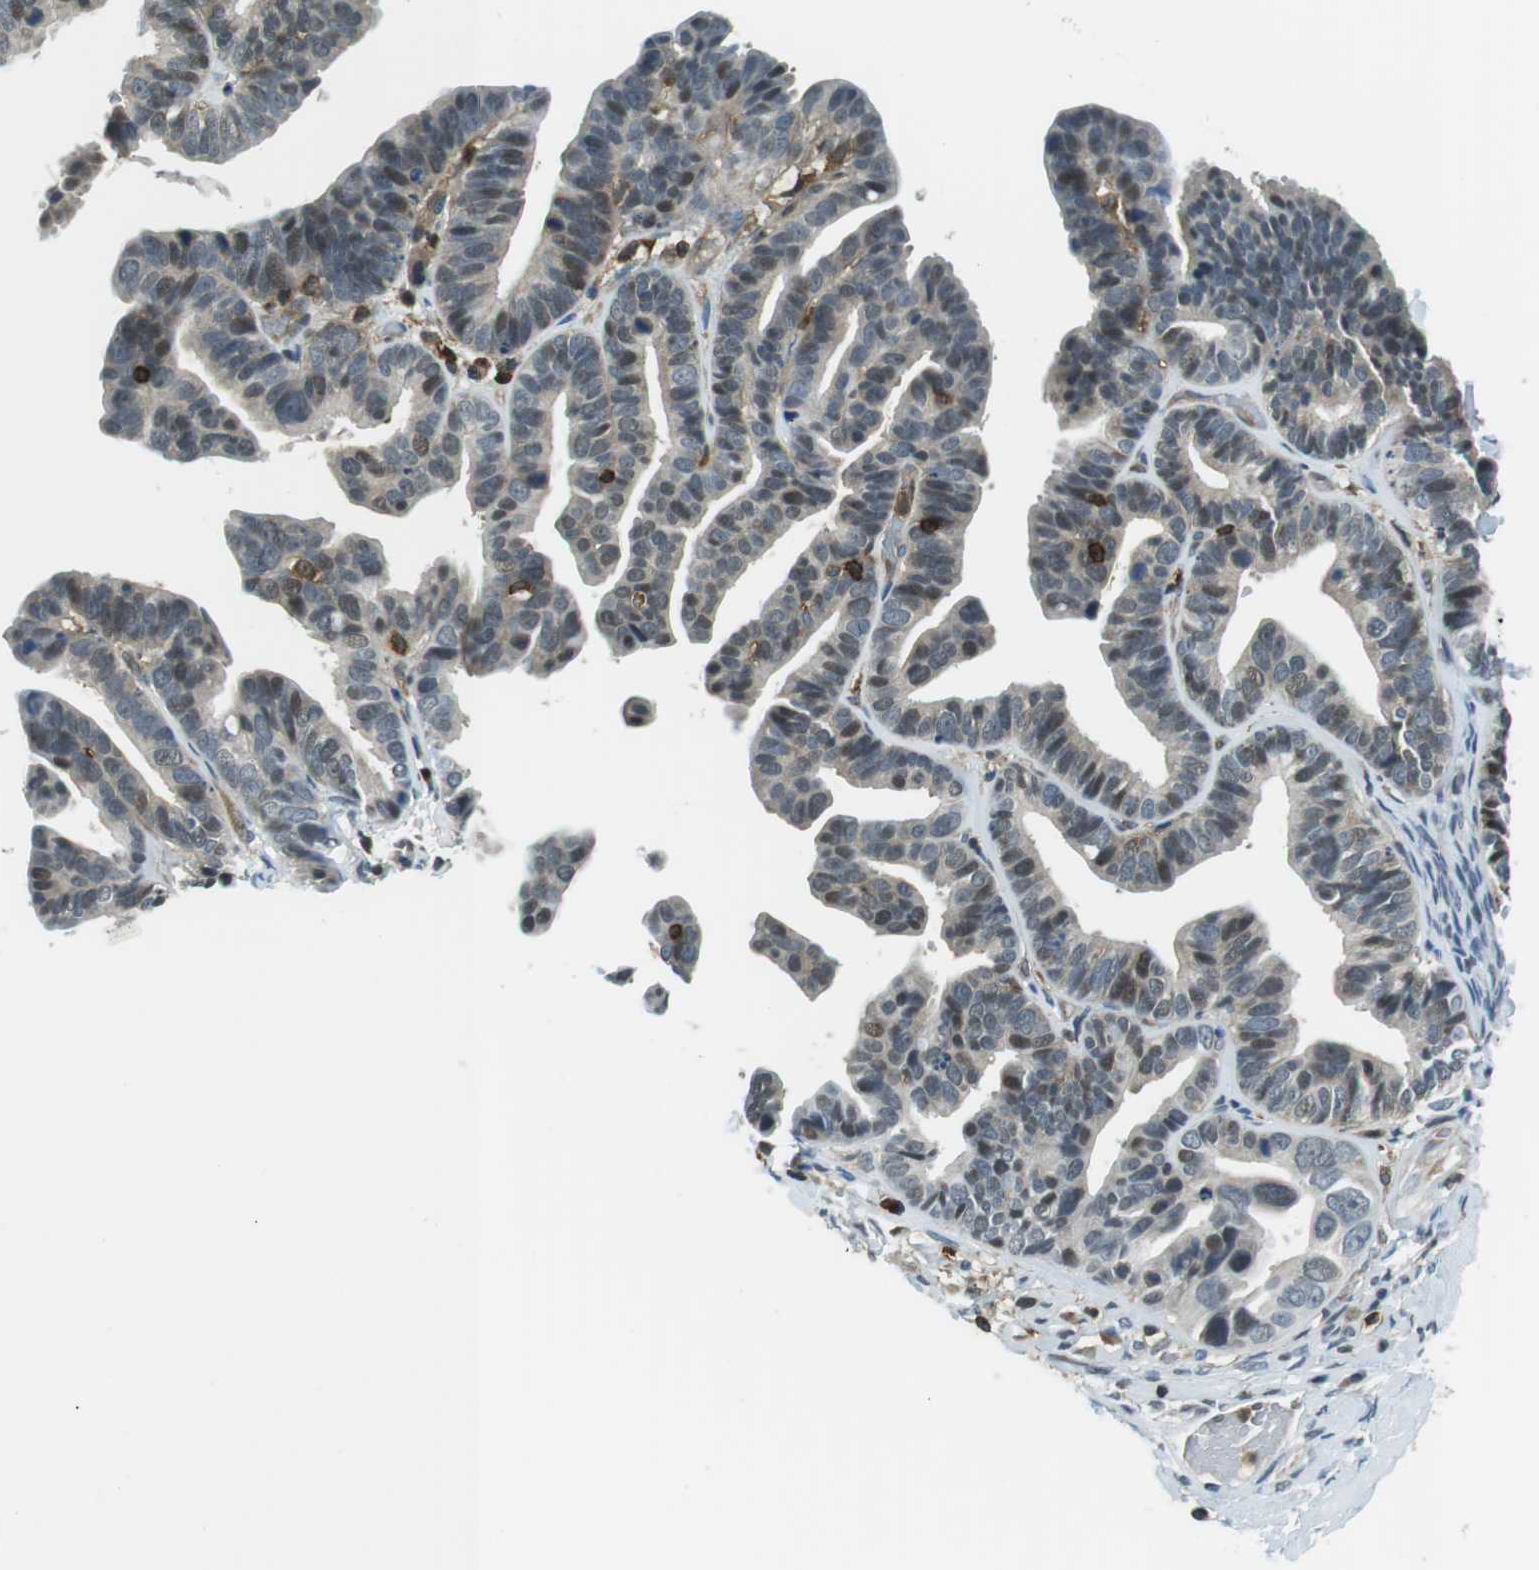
{"staining": {"intensity": "weak", "quantity": "<25%", "location": "nuclear"}, "tissue": "ovarian cancer", "cell_type": "Tumor cells", "image_type": "cancer", "snomed": [{"axis": "morphology", "description": "Cystadenocarcinoma, serous, NOS"}, {"axis": "topography", "description": "Ovary"}], "caption": "Immunohistochemistry photomicrograph of neoplastic tissue: ovarian serous cystadenocarcinoma stained with DAB (3,3'-diaminobenzidine) displays no significant protein positivity in tumor cells.", "gene": "STK10", "patient": {"sex": "female", "age": 56}}